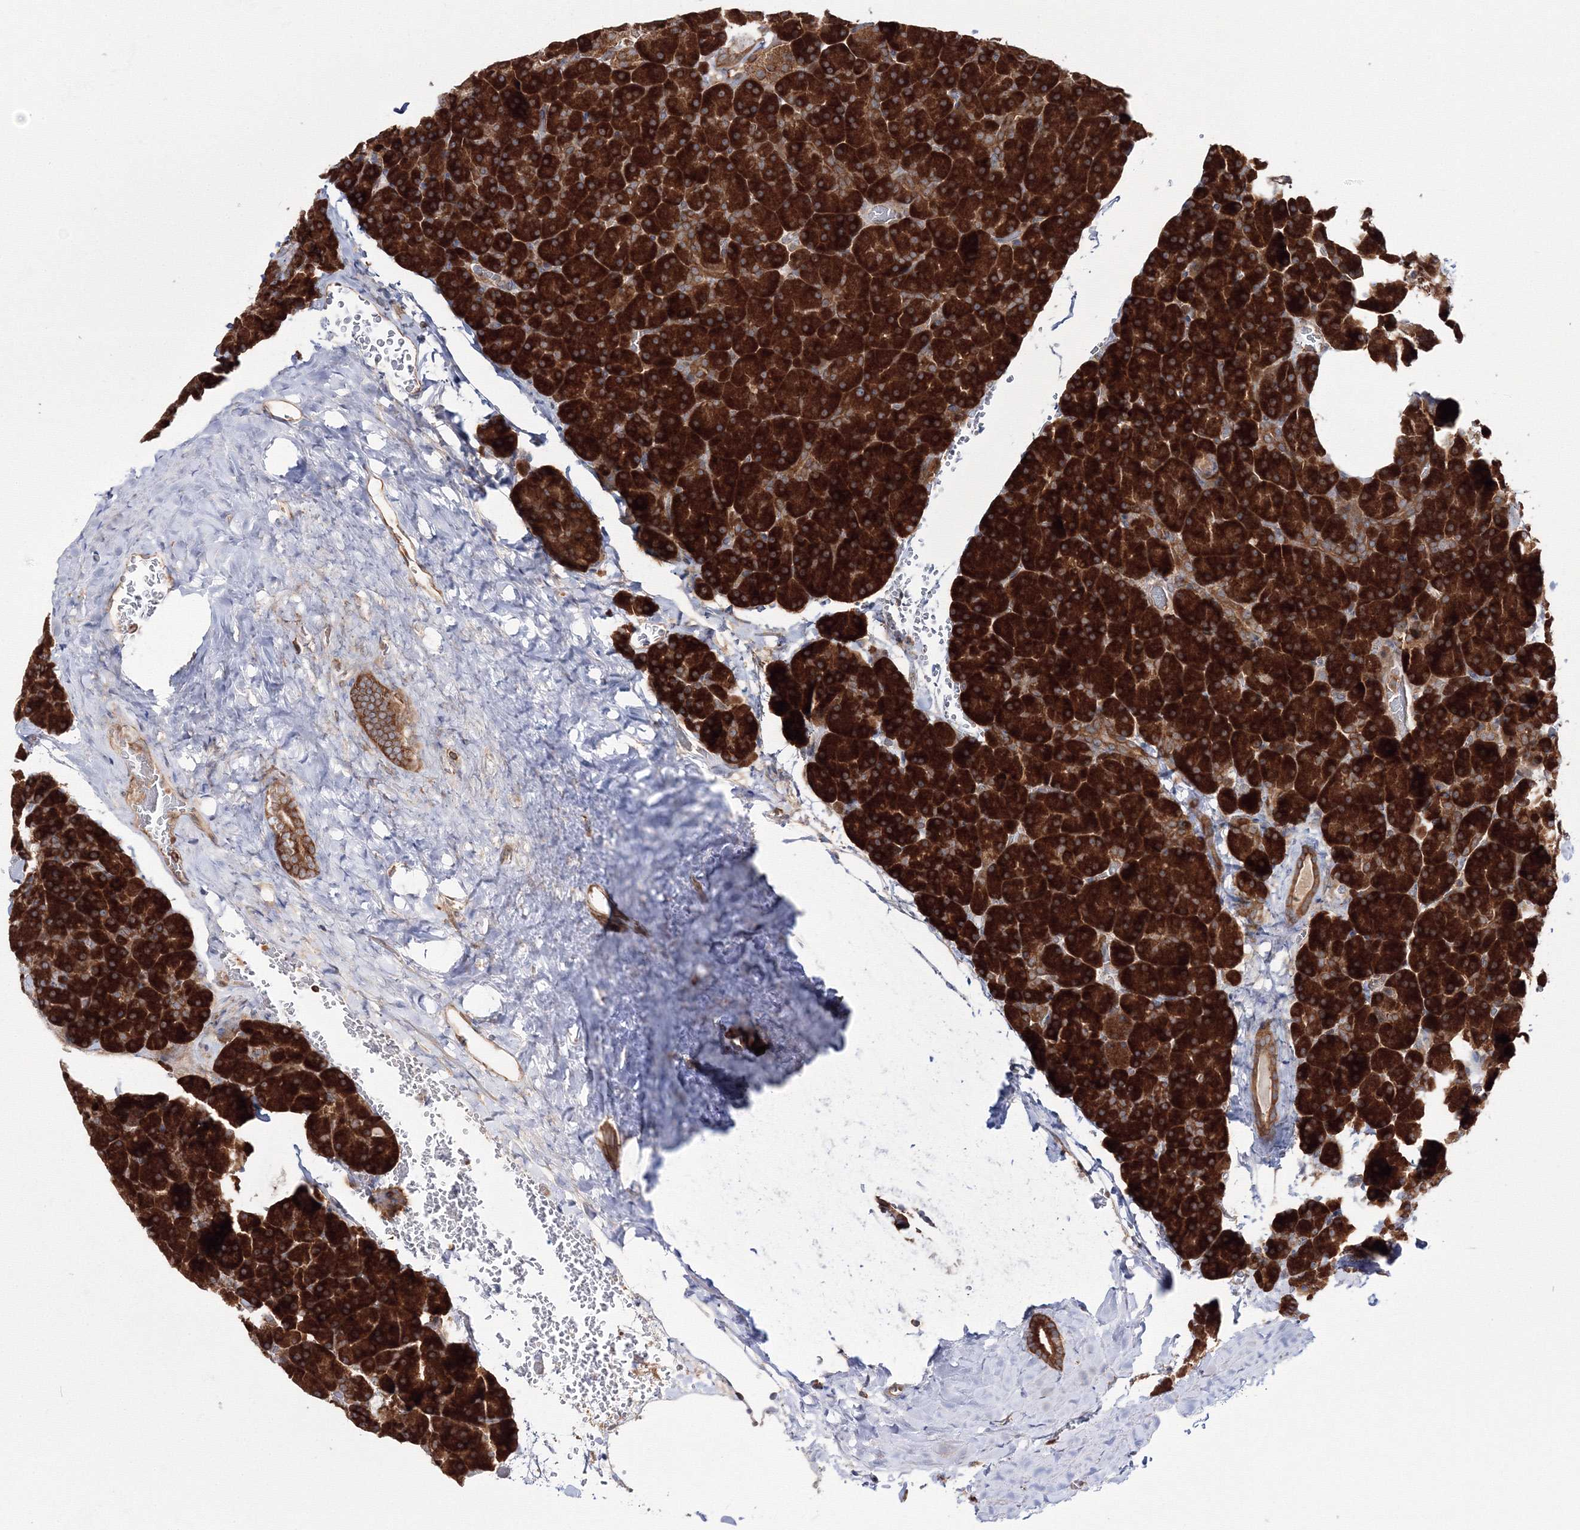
{"staining": {"intensity": "strong", "quantity": ">75%", "location": "cytoplasmic/membranous"}, "tissue": "pancreas", "cell_type": "Exocrine glandular cells", "image_type": "normal", "snomed": [{"axis": "morphology", "description": "Normal tissue, NOS"}, {"axis": "topography", "description": "Pancreas"}], "caption": "Exocrine glandular cells display strong cytoplasmic/membranous expression in approximately >75% of cells in unremarkable pancreas.", "gene": "HARS1", "patient": {"sex": "female", "age": 35}}